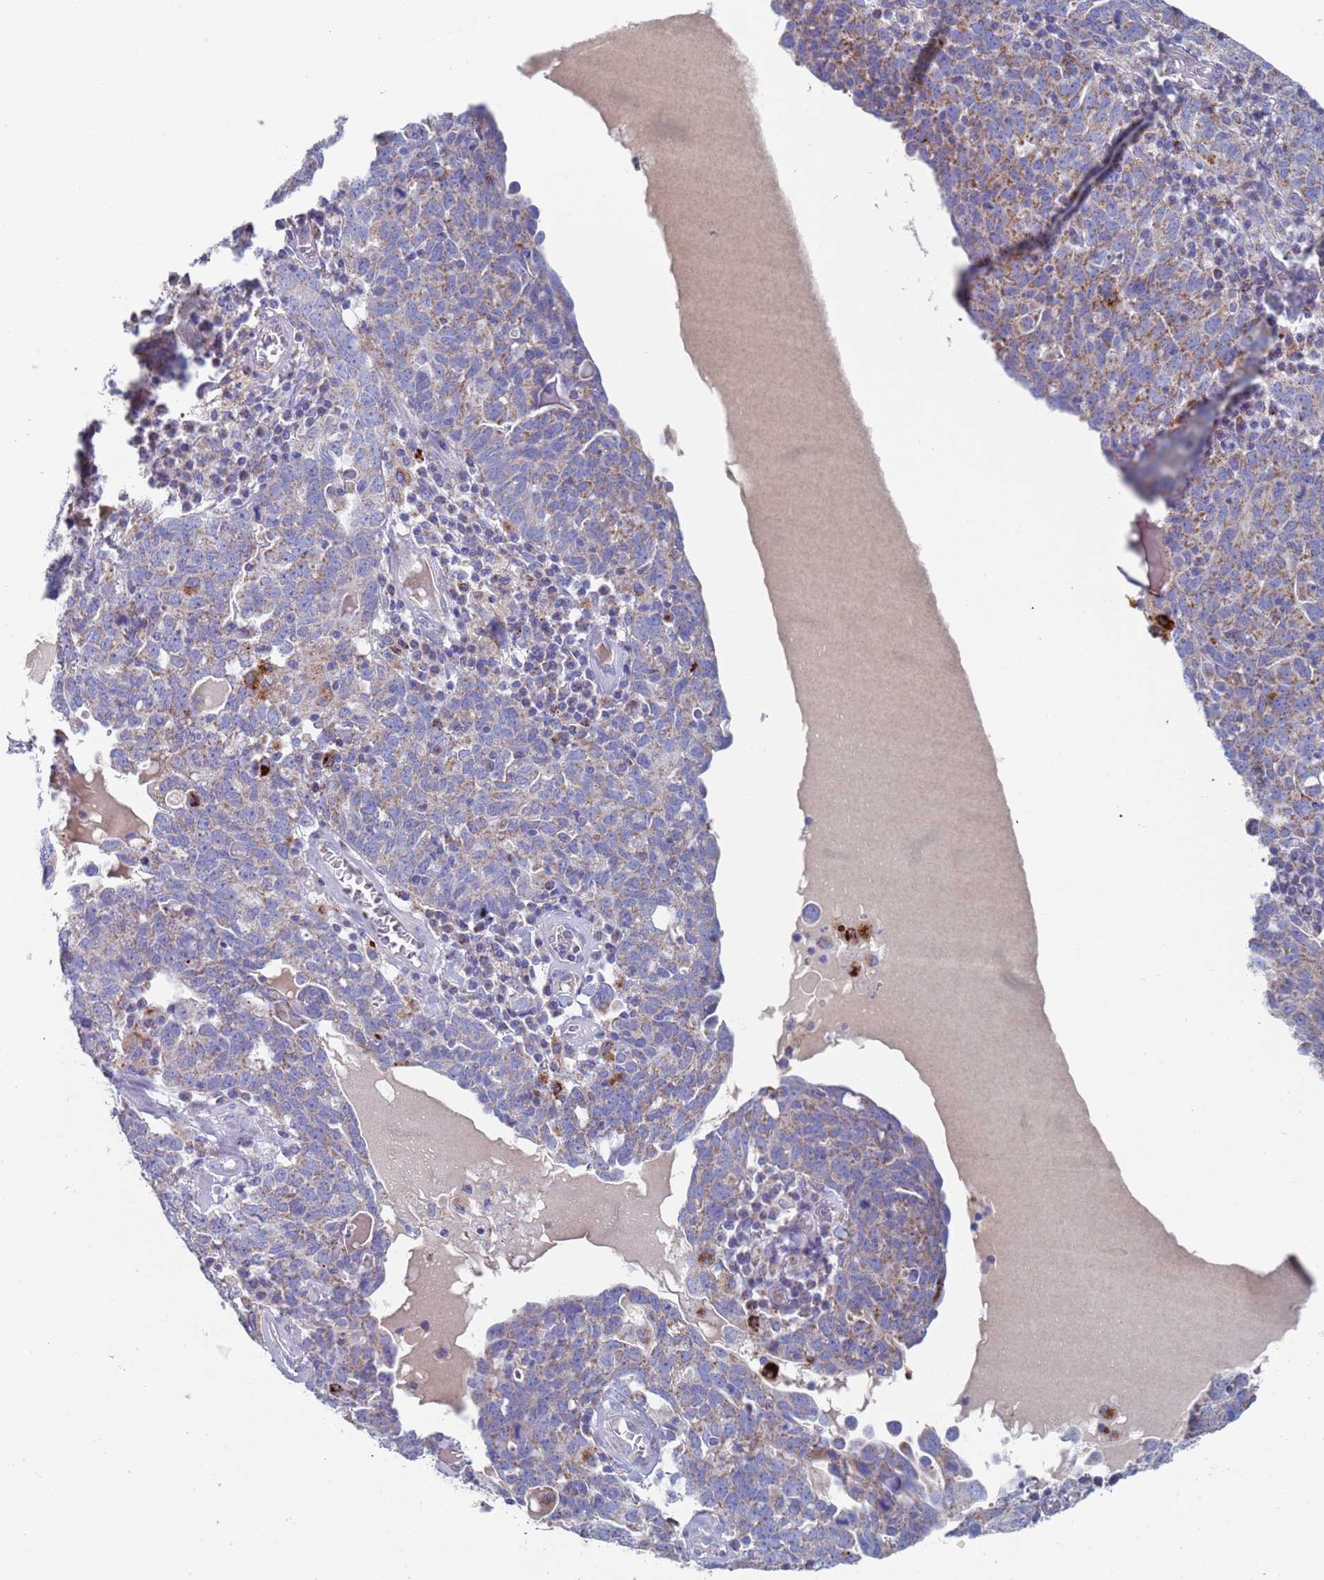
{"staining": {"intensity": "moderate", "quantity": "25%-75%", "location": "cytoplasmic/membranous"}, "tissue": "ovarian cancer", "cell_type": "Tumor cells", "image_type": "cancer", "snomed": [{"axis": "morphology", "description": "Carcinoma, endometroid"}, {"axis": "topography", "description": "Ovary"}], "caption": "Human ovarian cancer (endometroid carcinoma) stained for a protein (brown) reveals moderate cytoplasmic/membranous positive positivity in about 25%-75% of tumor cells.", "gene": "MRPL22", "patient": {"sex": "female", "age": 62}}